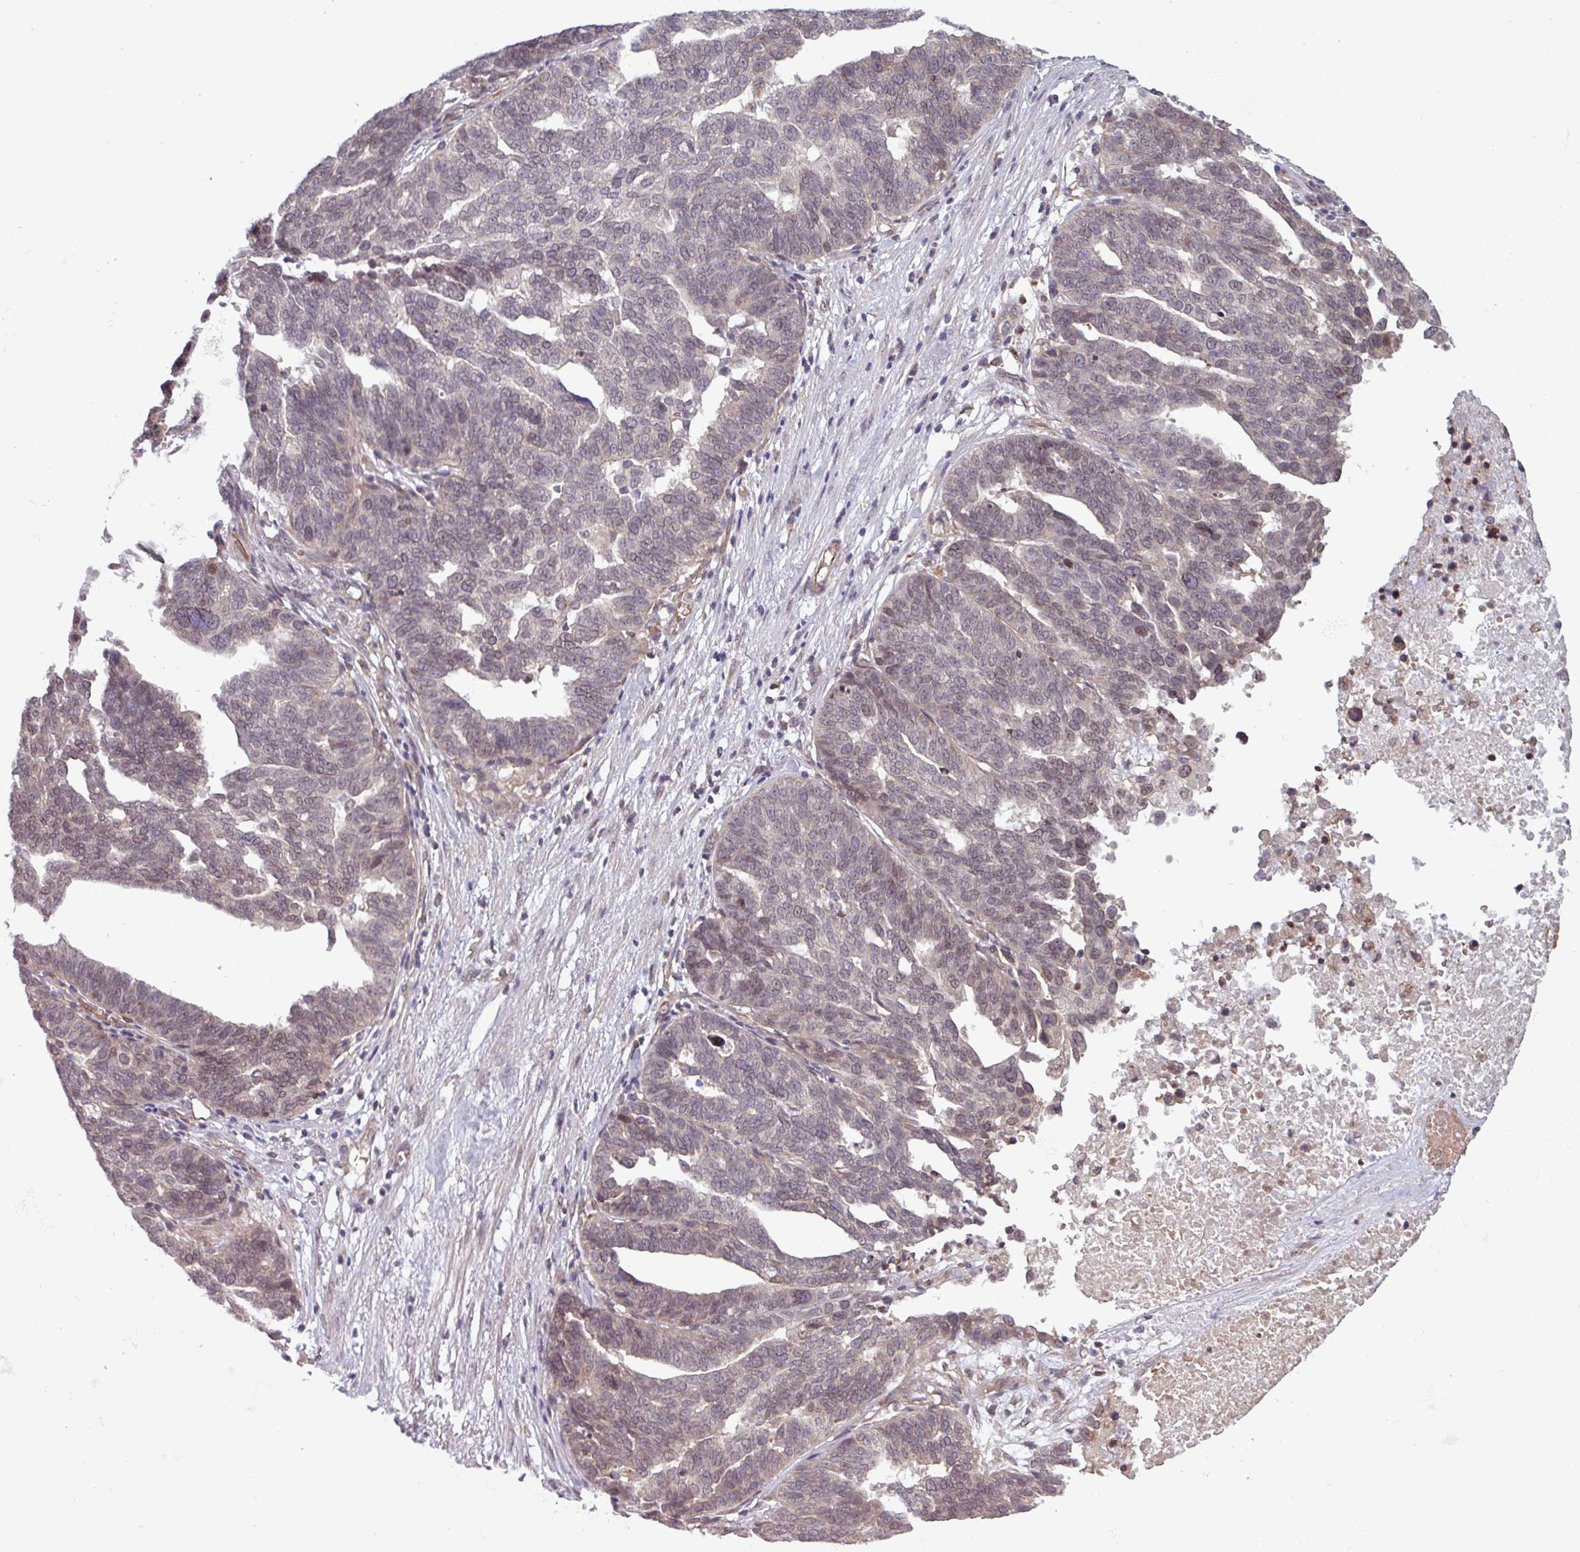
{"staining": {"intensity": "negative", "quantity": "none", "location": "none"}, "tissue": "ovarian cancer", "cell_type": "Tumor cells", "image_type": "cancer", "snomed": [{"axis": "morphology", "description": "Cystadenocarcinoma, serous, NOS"}, {"axis": "topography", "description": "Ovary"}], "caption": "Immunohistochemical staining of human ovarian cancer demonstrates no significant expression in tumor cells. The staining is performed using DAB brown chromogen with nuclei counter-stained in using hematoxylin.", "gene": "RBM4B", "patient": {"sex": "female", "age": 59}}